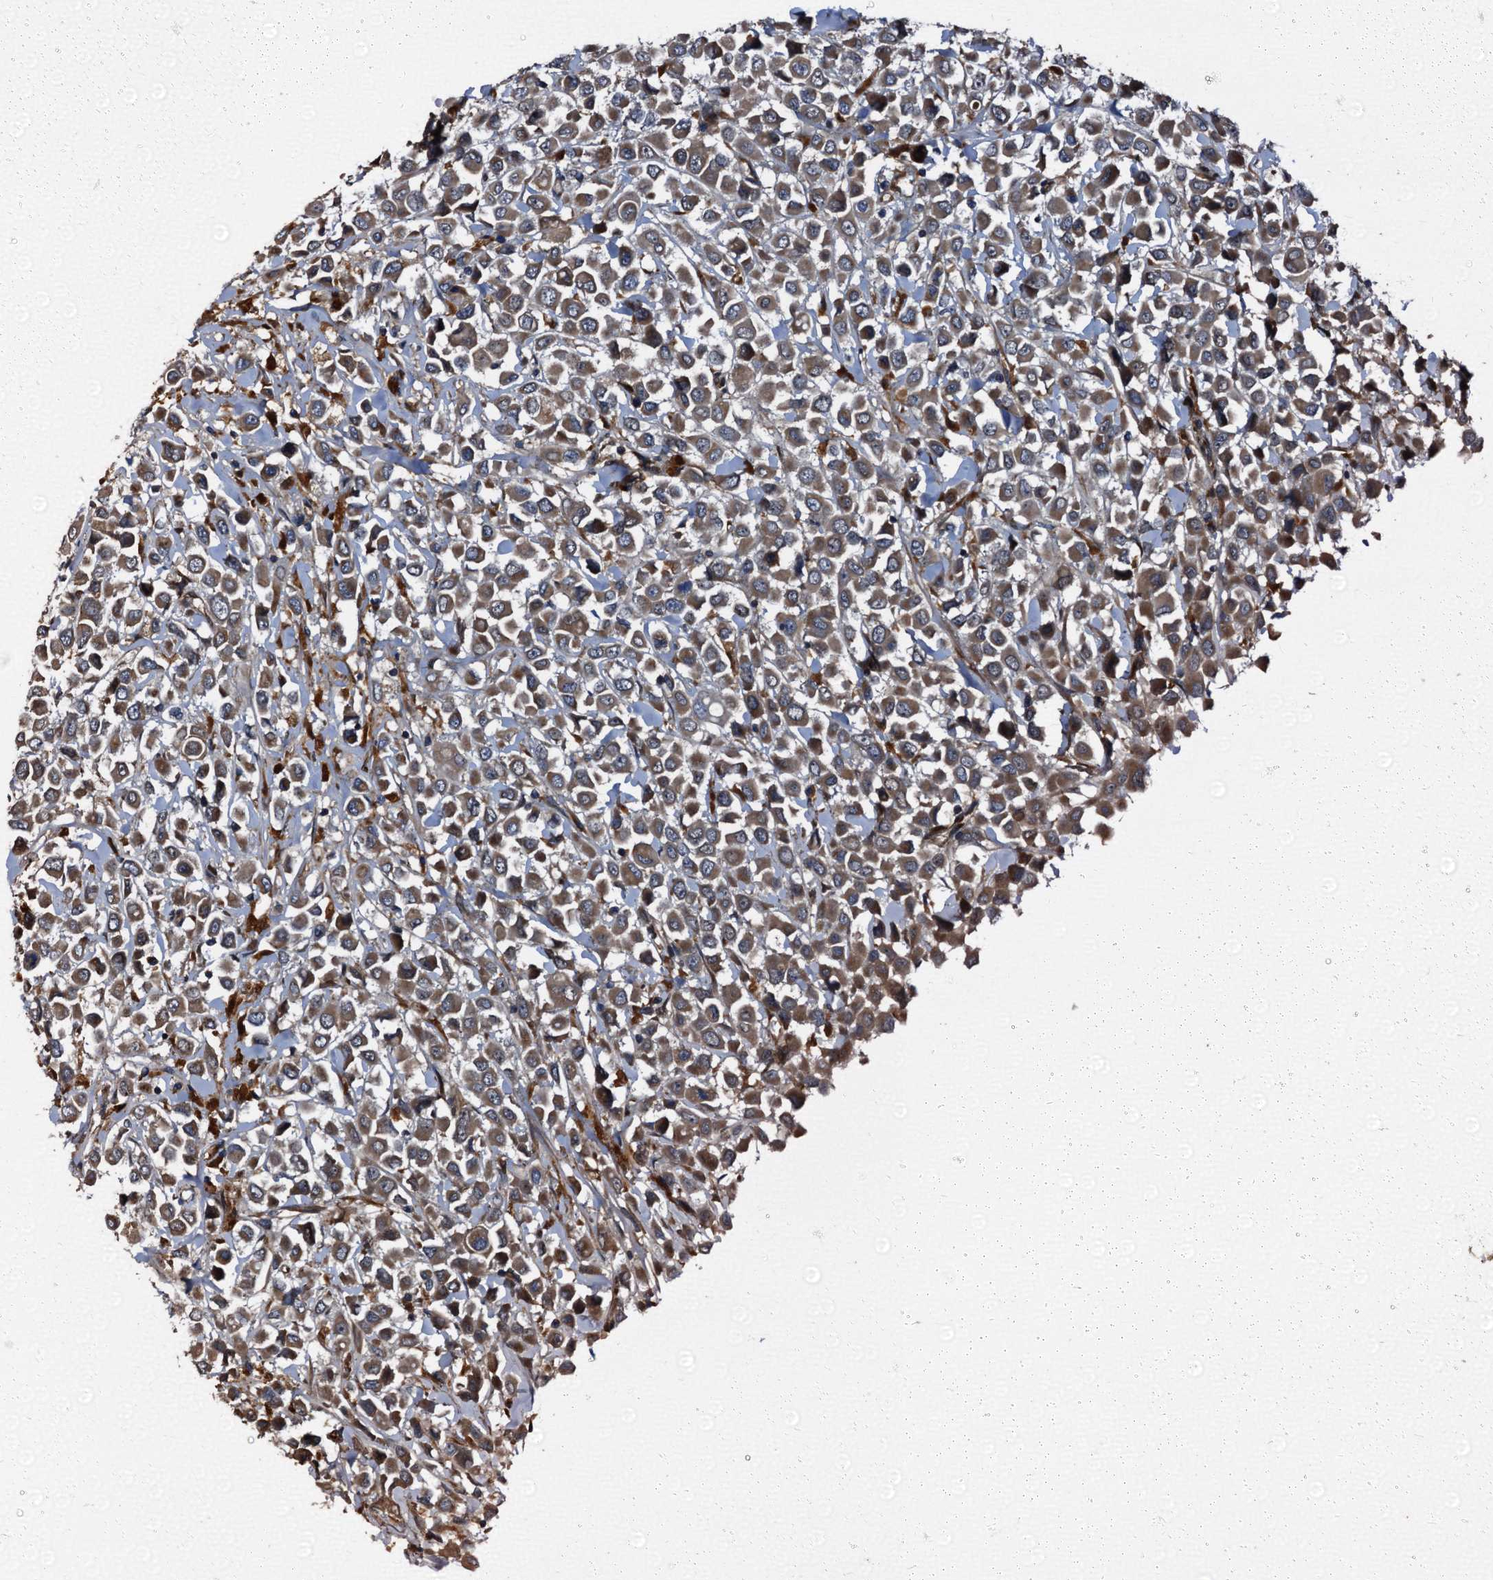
{"staining": {"intensity": "moderate", "quantity": ">75%", "location": "cytoplasmic/membranous"}, "tissue": "breast cancer", "cell_type": "Tumor cells", "image_type": "cancer", "snomed": [{"axis": "morphology", "description": "Duct carcinoma"}, {"axis": "topography", "description": "Breast"}], "caption": "Immunohistochemistry photomicrograph of breast cancer stained for a protein (brown), which exhibits medium levels of moderate cytoplasmic/membranous expression in about >75% of tumor cells.", "gene": "PEX5", "patient": {"sex": "female", "age": 61}}